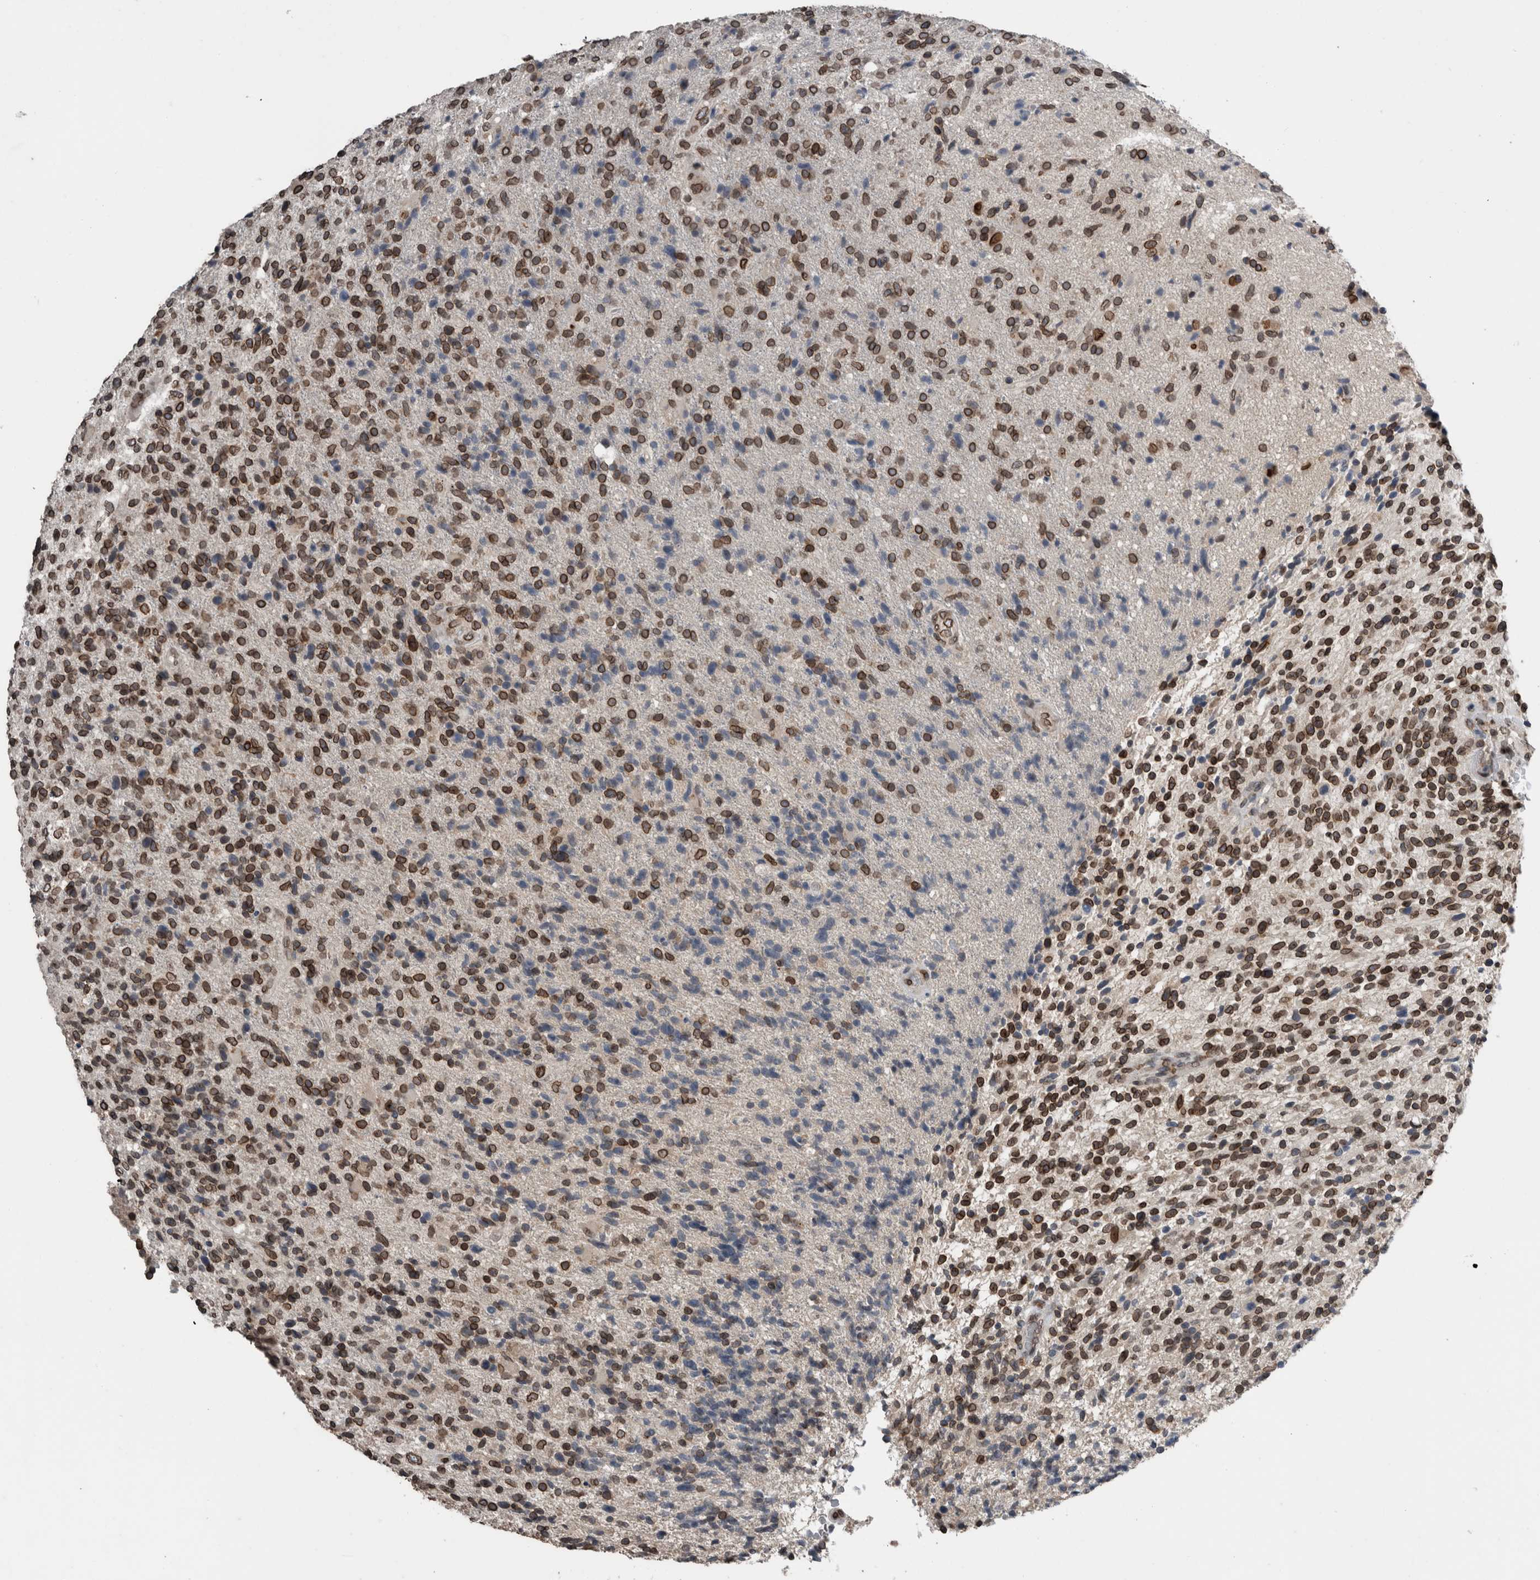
{"staining": {"intensity": "strong", "quantity": ">75%", "location": "cytoplasmic/membranous,nuclear"}, "tissue": "glioma", "cell_type": "Tumor cells", "image_type": "cancer", "snomed": [{"axis": "morphology", "description": "Glioma, malignant, High grade"}, {"axis": "topography", "description": "Brain"}], "caption": "Protein positivity by immunohistochemistry (IHC) demonstrates strong cytoplasmic/membranous and nuclear positivity in approximately >75% of tumor cells in high-grade glioma (malignant).", "gene": "RANBP2", "patient": {"sex": "male", "age": 72}}